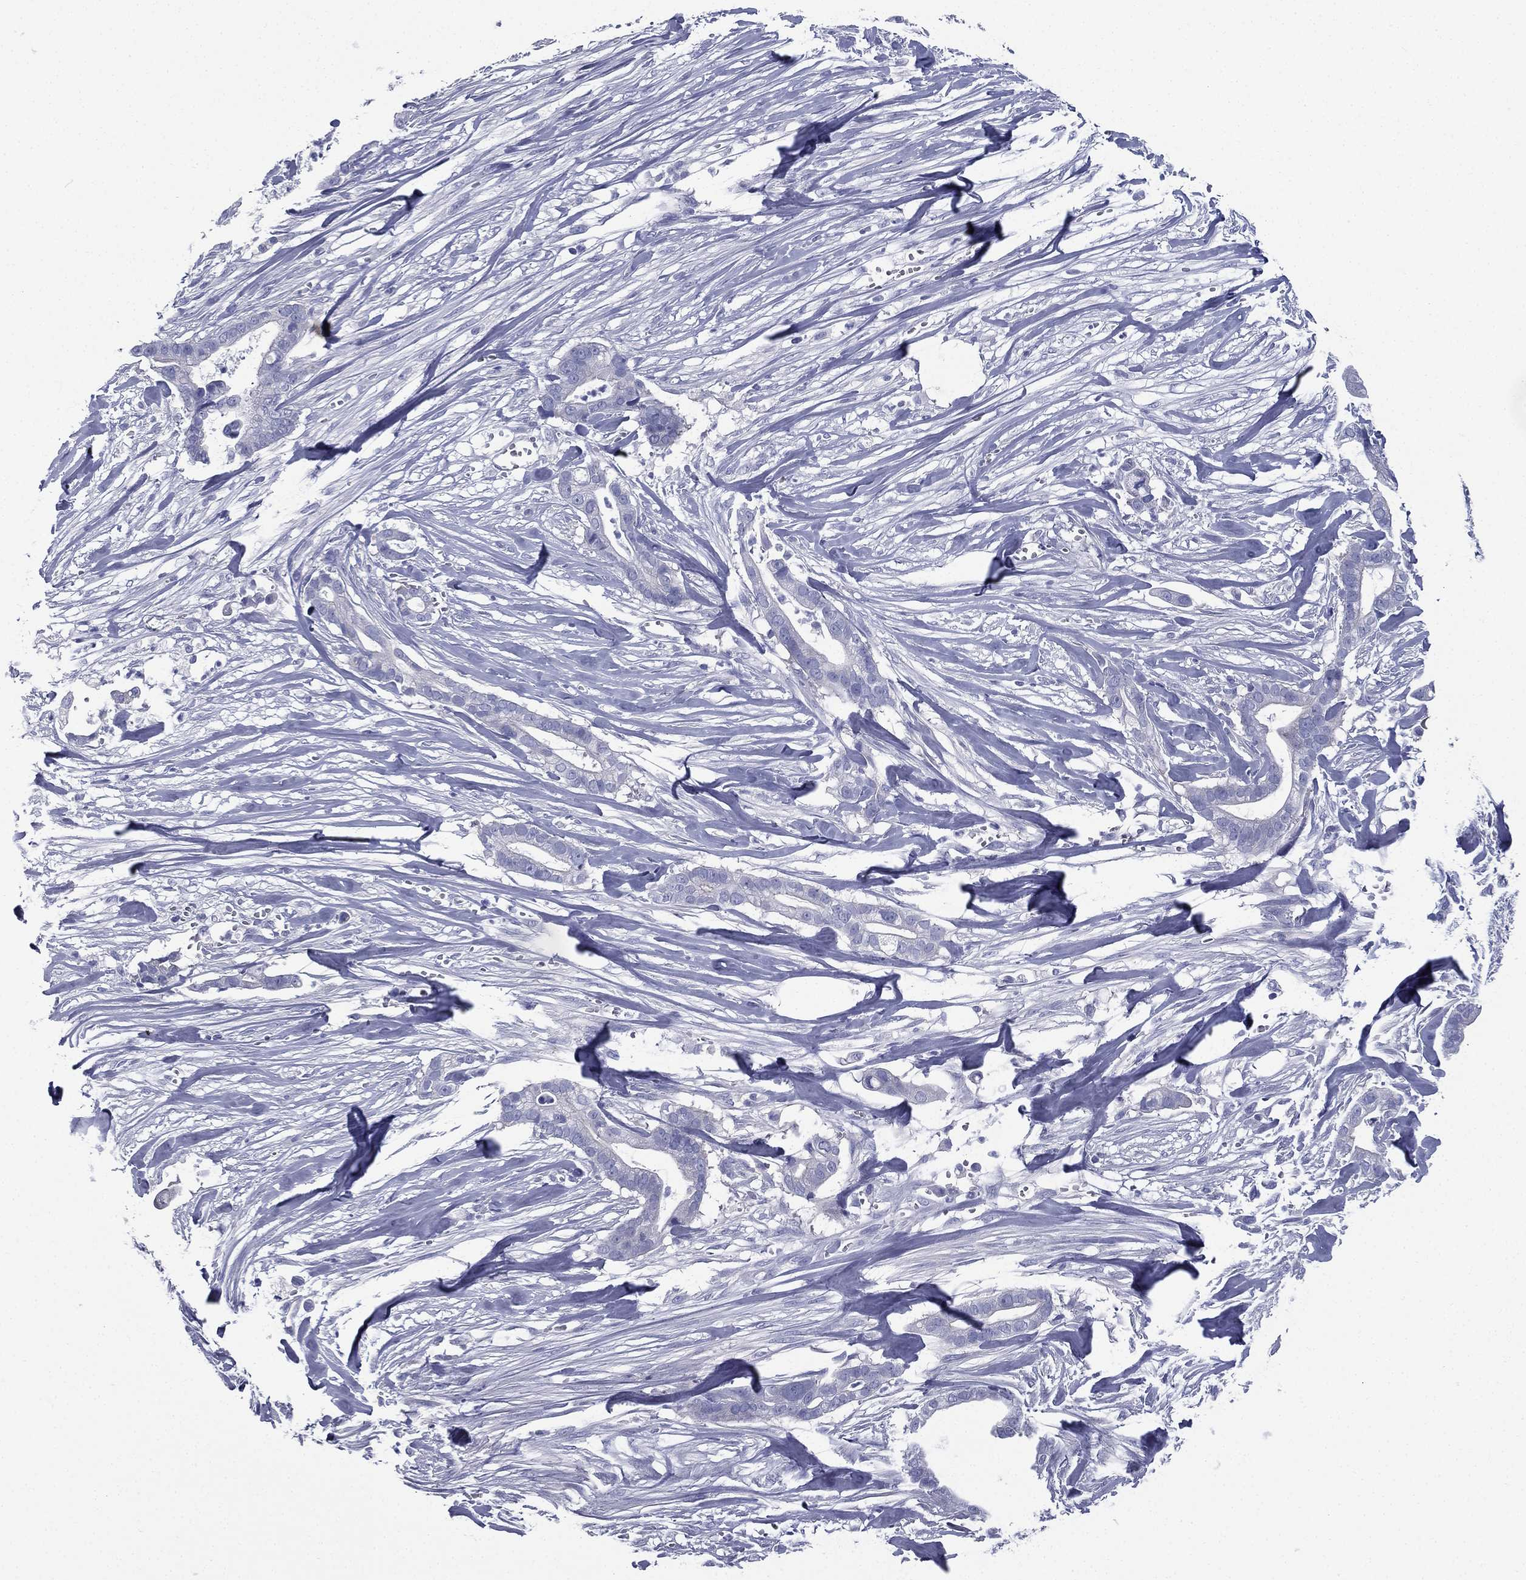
{"staining": {"intensity": "negative", "quantity": "none", "location": "none"}, "tissue": "pancreatic cancer", "cell_type": "Tumor cells", "image_type": "cancer", "snomed": [{"axis": "morphology", "description": "Adenocarcinoma, NOS"}, {"axis": "topography", "description": "Pancreas"}], "caption": "Tumor cells are negative for brown protein staining in adenocarcinoma (pancreatic).", "gene": "FCER2", "patient": {"sex": "male", "age": 61}}